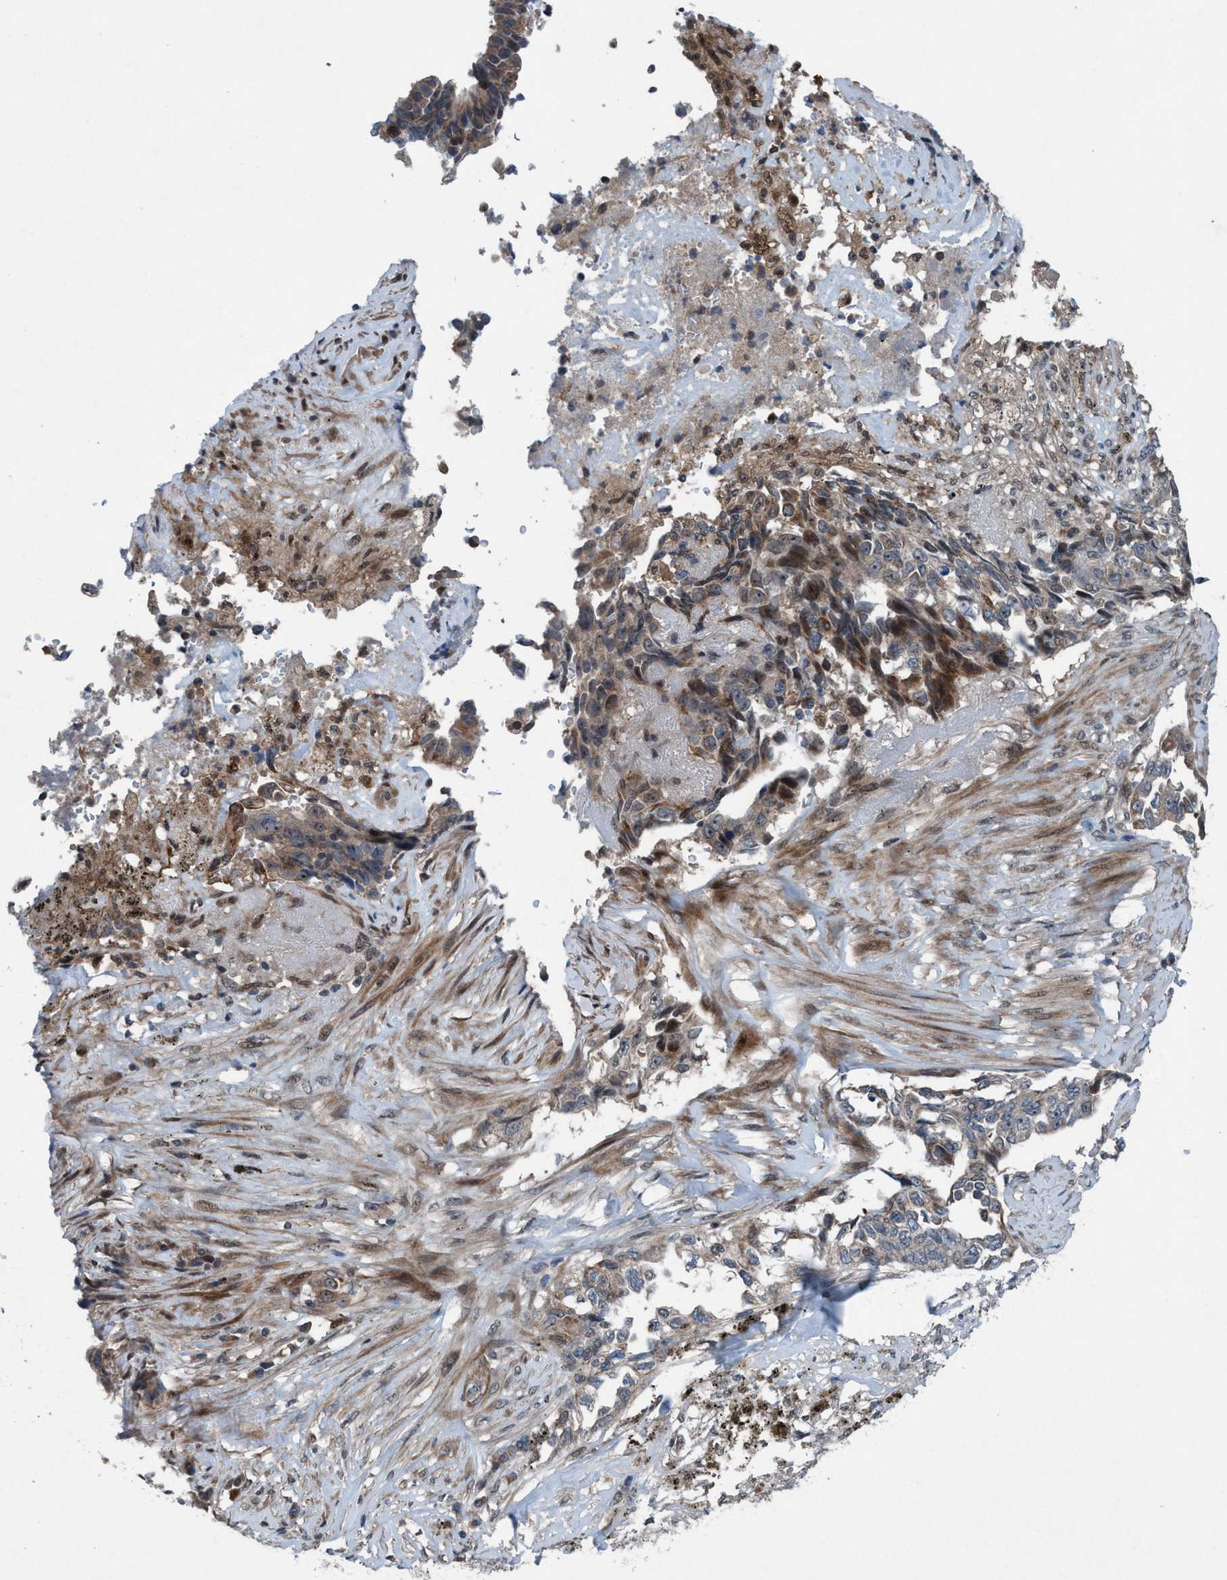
{"staining": {"intensity": "weak", "quantity": "<25%", "location": "nuclear"}, "tissue": "lung cancer", "cell_type": "Tumor cells", "image_type": "cancer", "snomed": [{"axis": "morphology", "description": "Adenocarcinoma, NOS"}, {"axis": "topography", "description": "Lung"}], "caption": "Tumor cells are negative for protein expression in human lung adenocarcinoma.", "gene": "NISCH", "patient": {"sex": "female", "age": 51}}